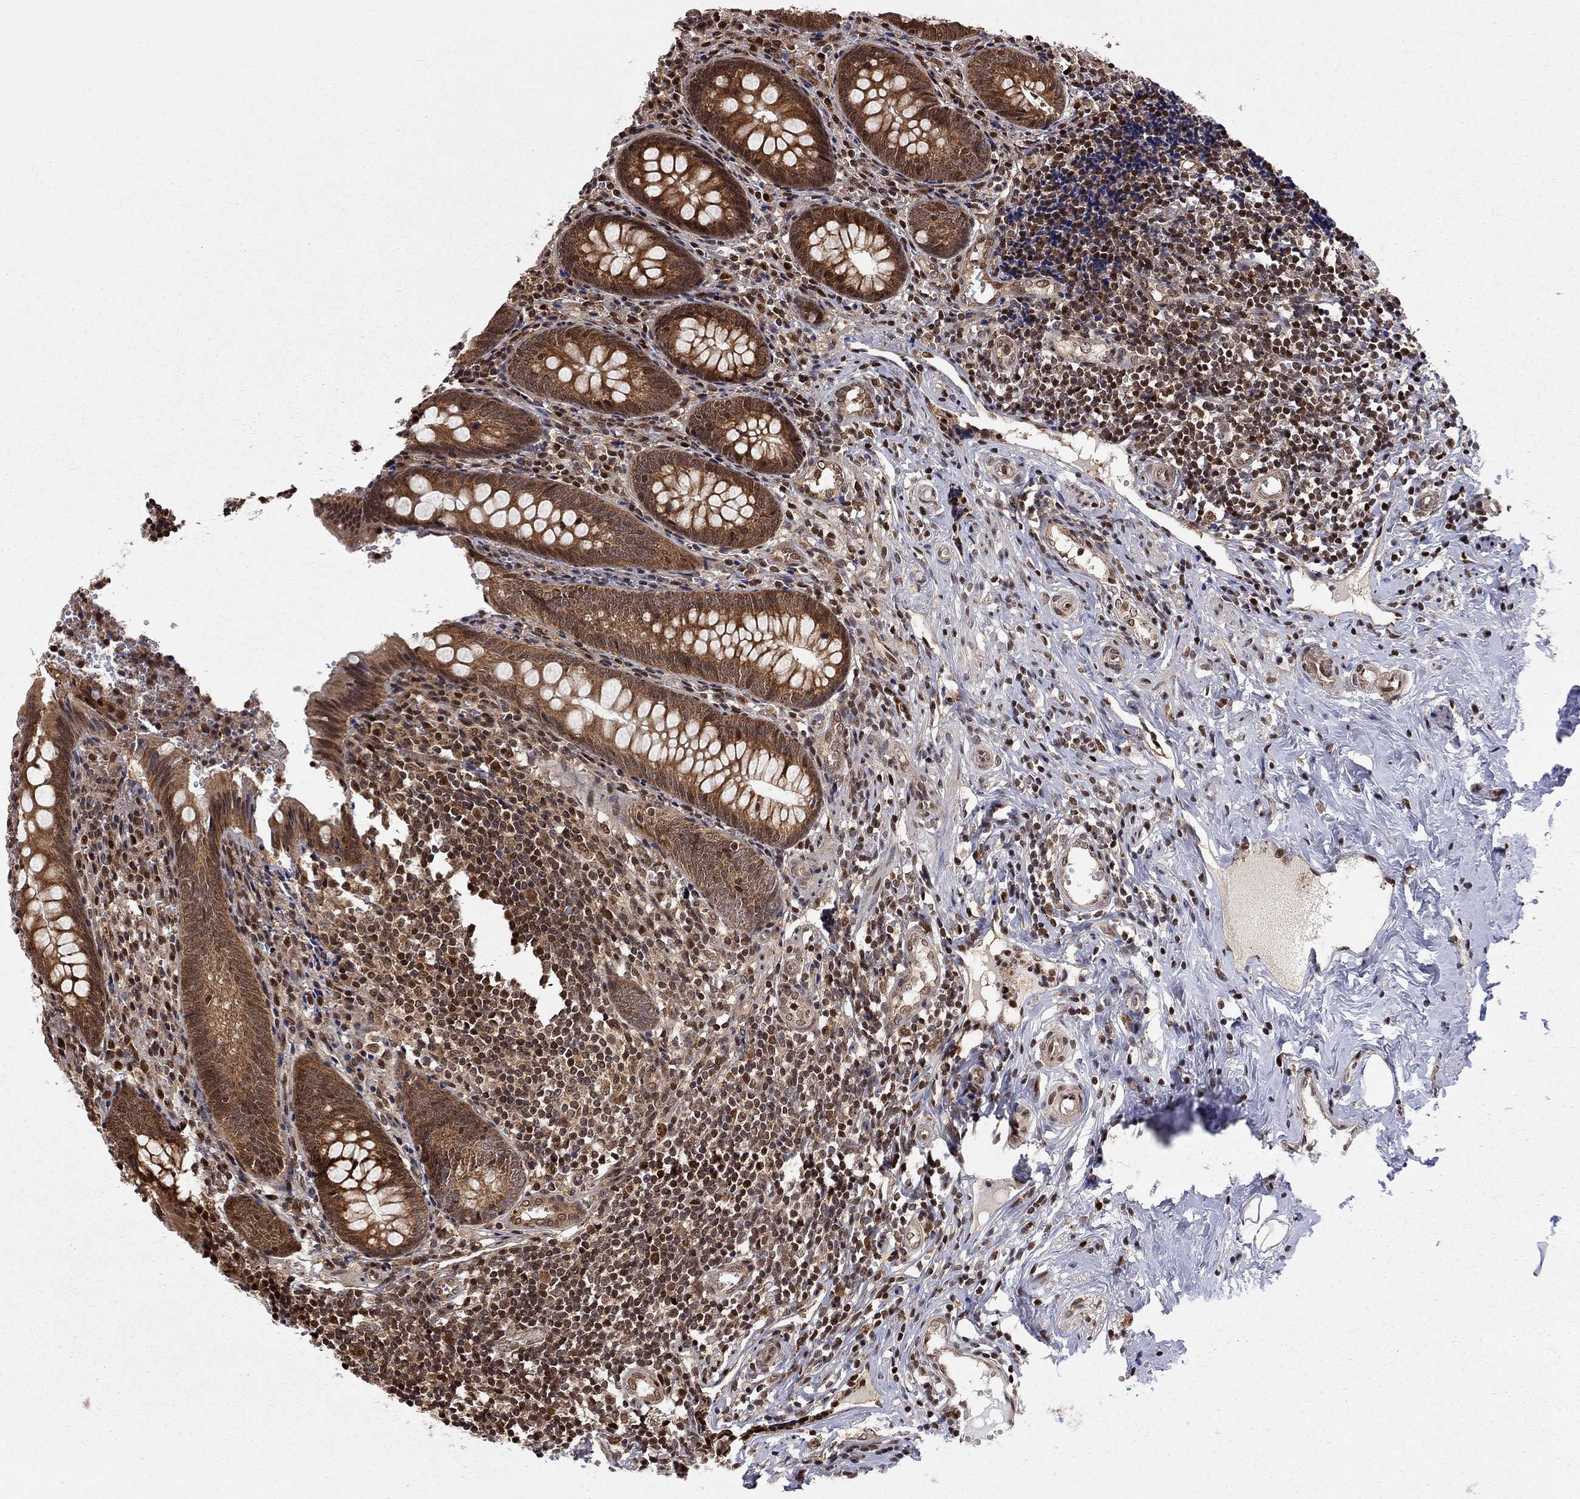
{"staining": {"intensity": "strong", "quantity": ">75%", "location": "cytoplasmic/membranous"}, "tissue": "appendix", "cell_type": "Glandular cells", "image_type": "normal", "snomed": [{"axis": "morphology", "description": "Normal tissue, NOS"}, {"axis": "topography", "description": "Appendix"}], "caption": "The photomicrograph exhibits immunohistochemical staining of normal appendix. There is strong cytoplasmic/membranous expression is present in approximately >75% of glandular cells.", "gene": "ELOB", "patient": {"sex": "female", "age": 23}}